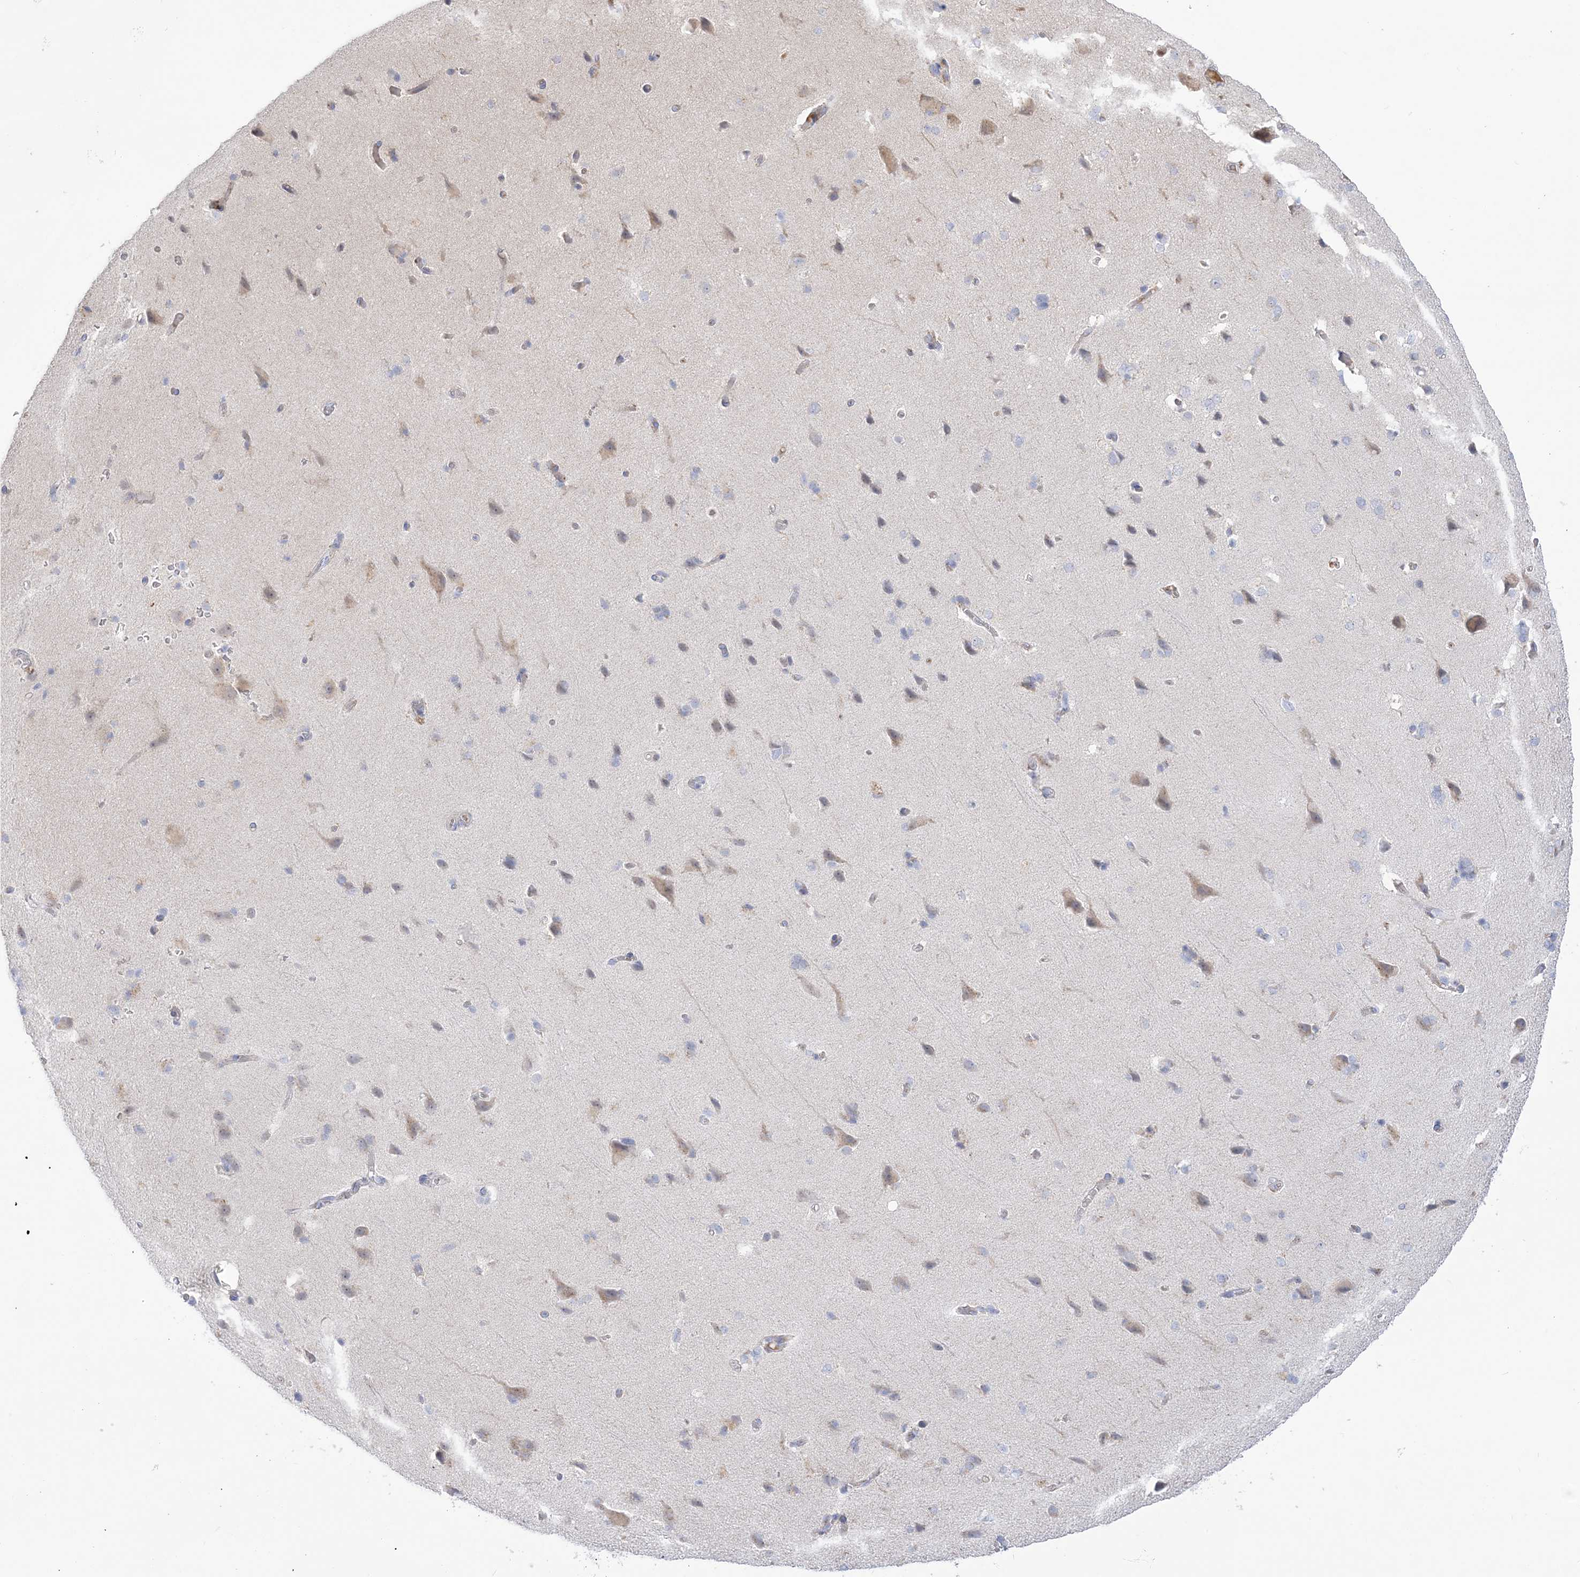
{"staining": {"intensity": "negative", "quantity": "none", "location": "none"}, "tissue": "cerebral cortex", "cell_type": "Endothelial cells", "image_type": "normal", "snomed": [{"axis": "morphology", "description": "Normal tissue, NOS"}, {"axis": "topography", "description": "Cerebral cortex"}], "caption": "Protein analysis of benign cerebral cortex displays no significant staining in endothelial cells.", "gene": "SEMA3D", "patient": {"sex": "male", "age": 62}}